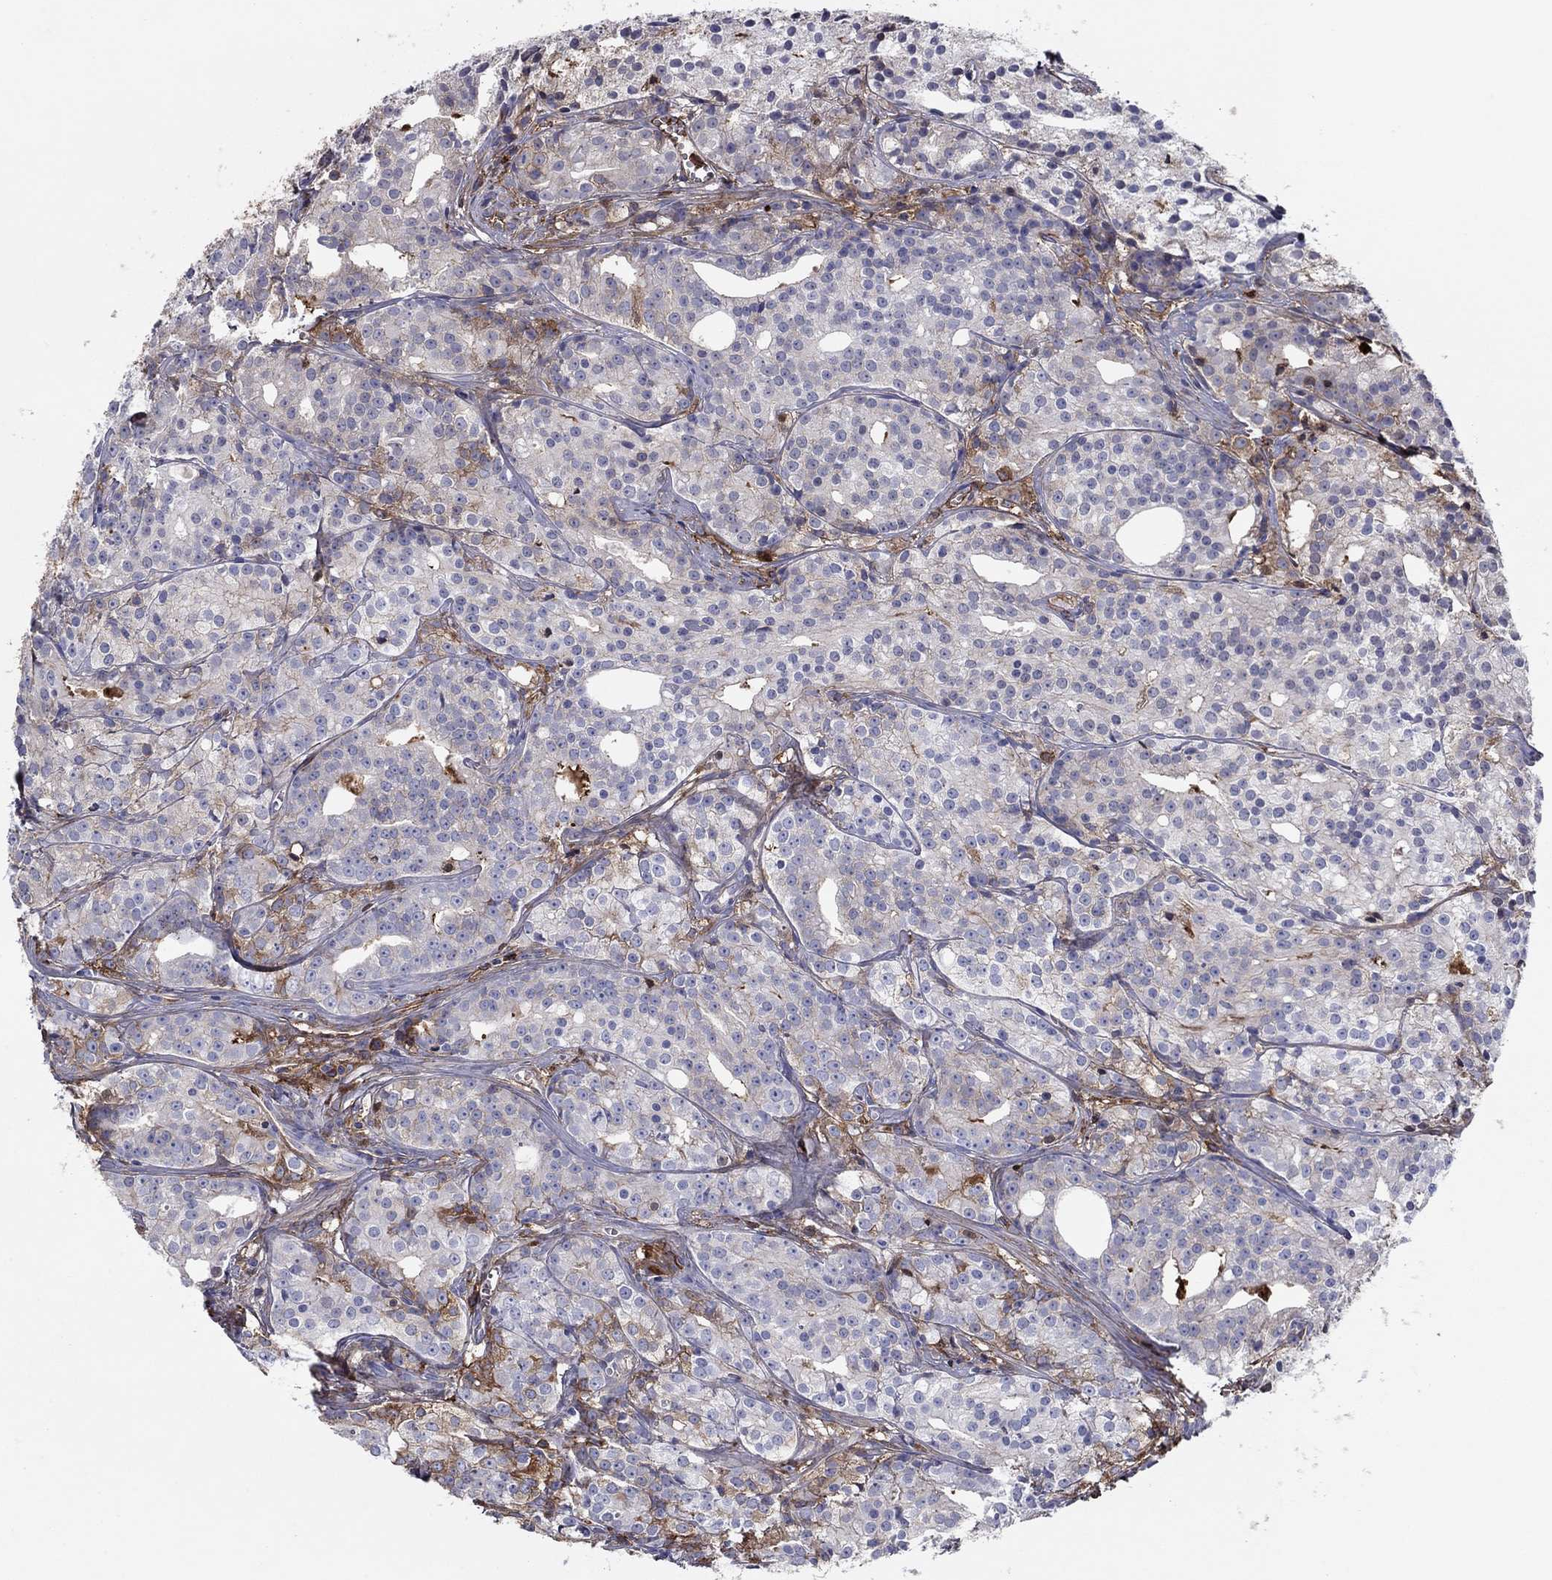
{"staining": {"intensity": "moderate", "quantity": "<25%", "location": "cytoplasmic/membranous"}, "tissue": "prostate cancer", "cell_type": "Tumor cells", "image_type": "cancer", "snomed": [{"axis": "morphology", "description": "Adenocarcinoma, Medium grade"}, {"axis": "topography", "description": "Prostate"}], "caption": "Immunohistochemical staining of human prostate cancer shows low levels of moderate cytoplasmic/membranous positivity in approximately <25% of tumor cells. (DAB (3,3'-diaminobenzidine) IHC with brightfield microscopy, high magnification).", "gene": "HPX", "patient": {"sex": "male", "age": 74}}